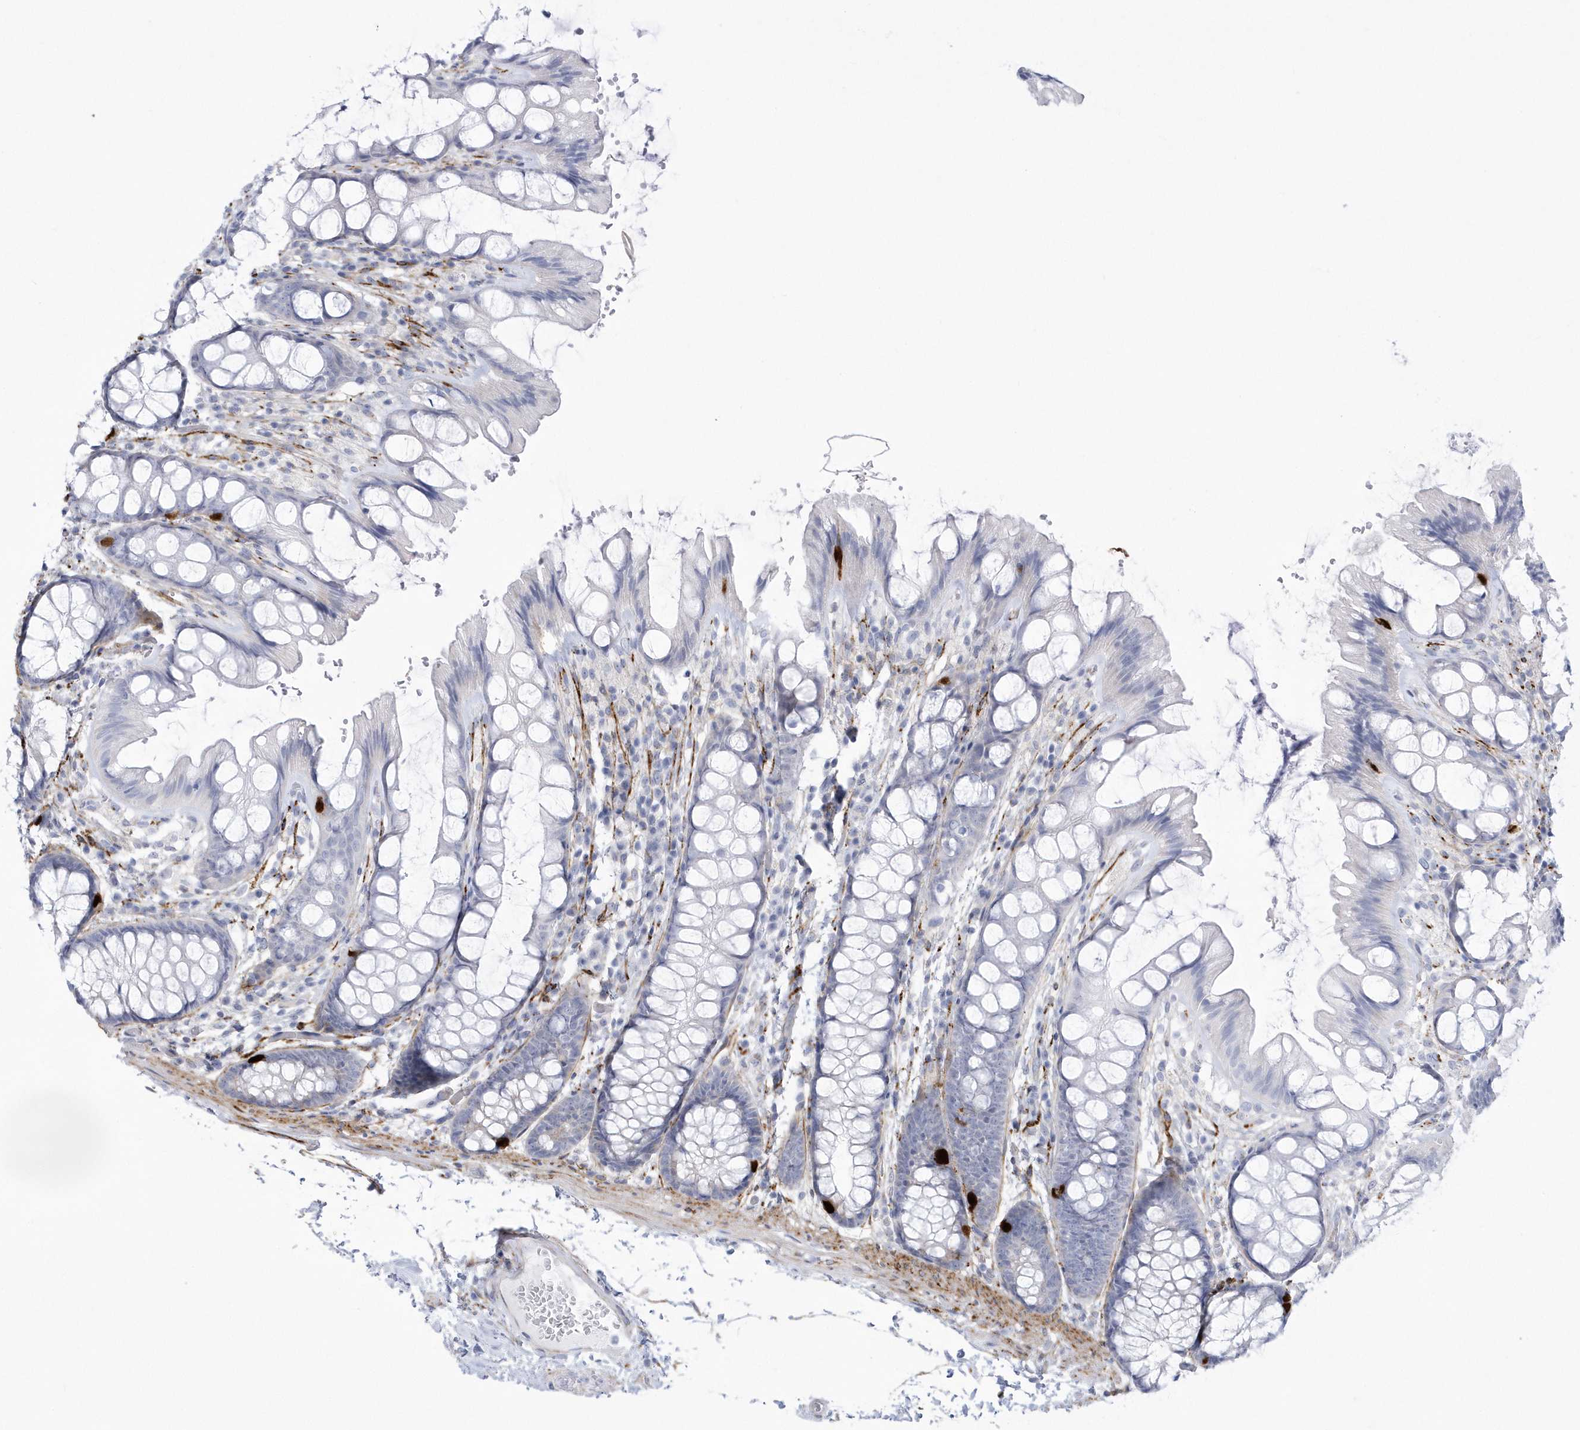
{"staining": {"intensity": "negative", "quantity": "none", "location": "none"}, "tissue": "colon", "cell_type": "Endothelial cells", "image_type": "normal", "snomed": [{"axis": "morphology", "description": "Normal tissue, NOS"}, {"axis": "topography", "description": "Colon"}], "caption": "Immunohistochemistry (IHC) photomicrograph of normal colon: human colon stained with DAB exhibits no significant protein positivity in endothelial cells. The staining was performed using DAB to visualize the protein expression in brown, while the nuclei were stained in blue with hematoxylin (Magnification: 20x).", "gene": "WDR27", "patient": {"sex": "male", "age": 47}}